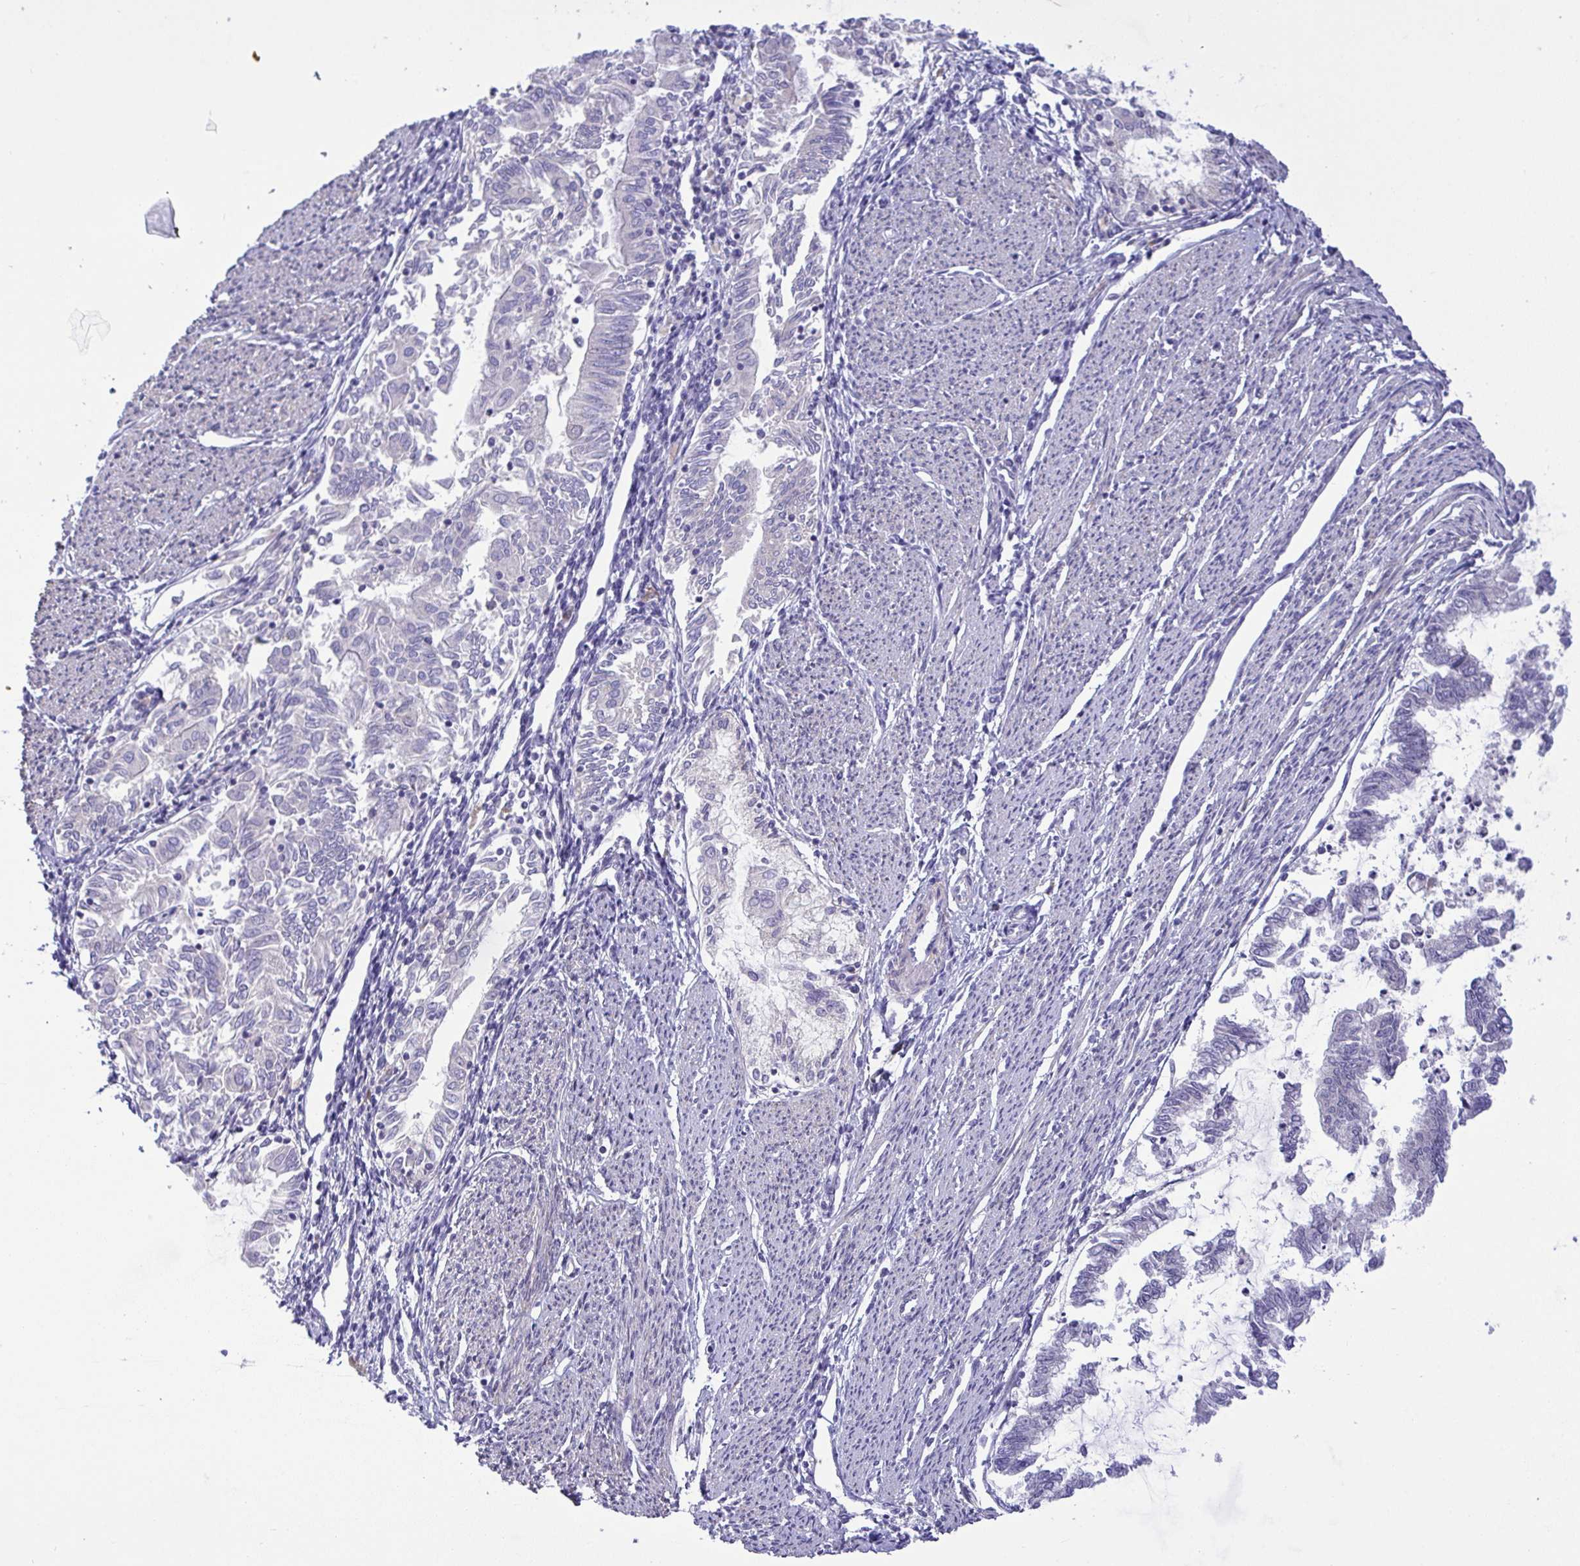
{"staining": {"intensity": "negative", "quantity": "none", "location": "none"}, "tissue": "endometrial cancer", "cell_type": "Tumor cells", "image_type": "cancer", "snomed": [{"axis": "morphology", "description": "Adenocarcinoma, NOS"}, {"axis": "topography", "description": "Endometrium"}], "caption": "Tumor cells show no significant staining in adenocarcinoma (endometrial).", "gene": "FAM86B1", "patient": {"sex": "female", "age": 79}}